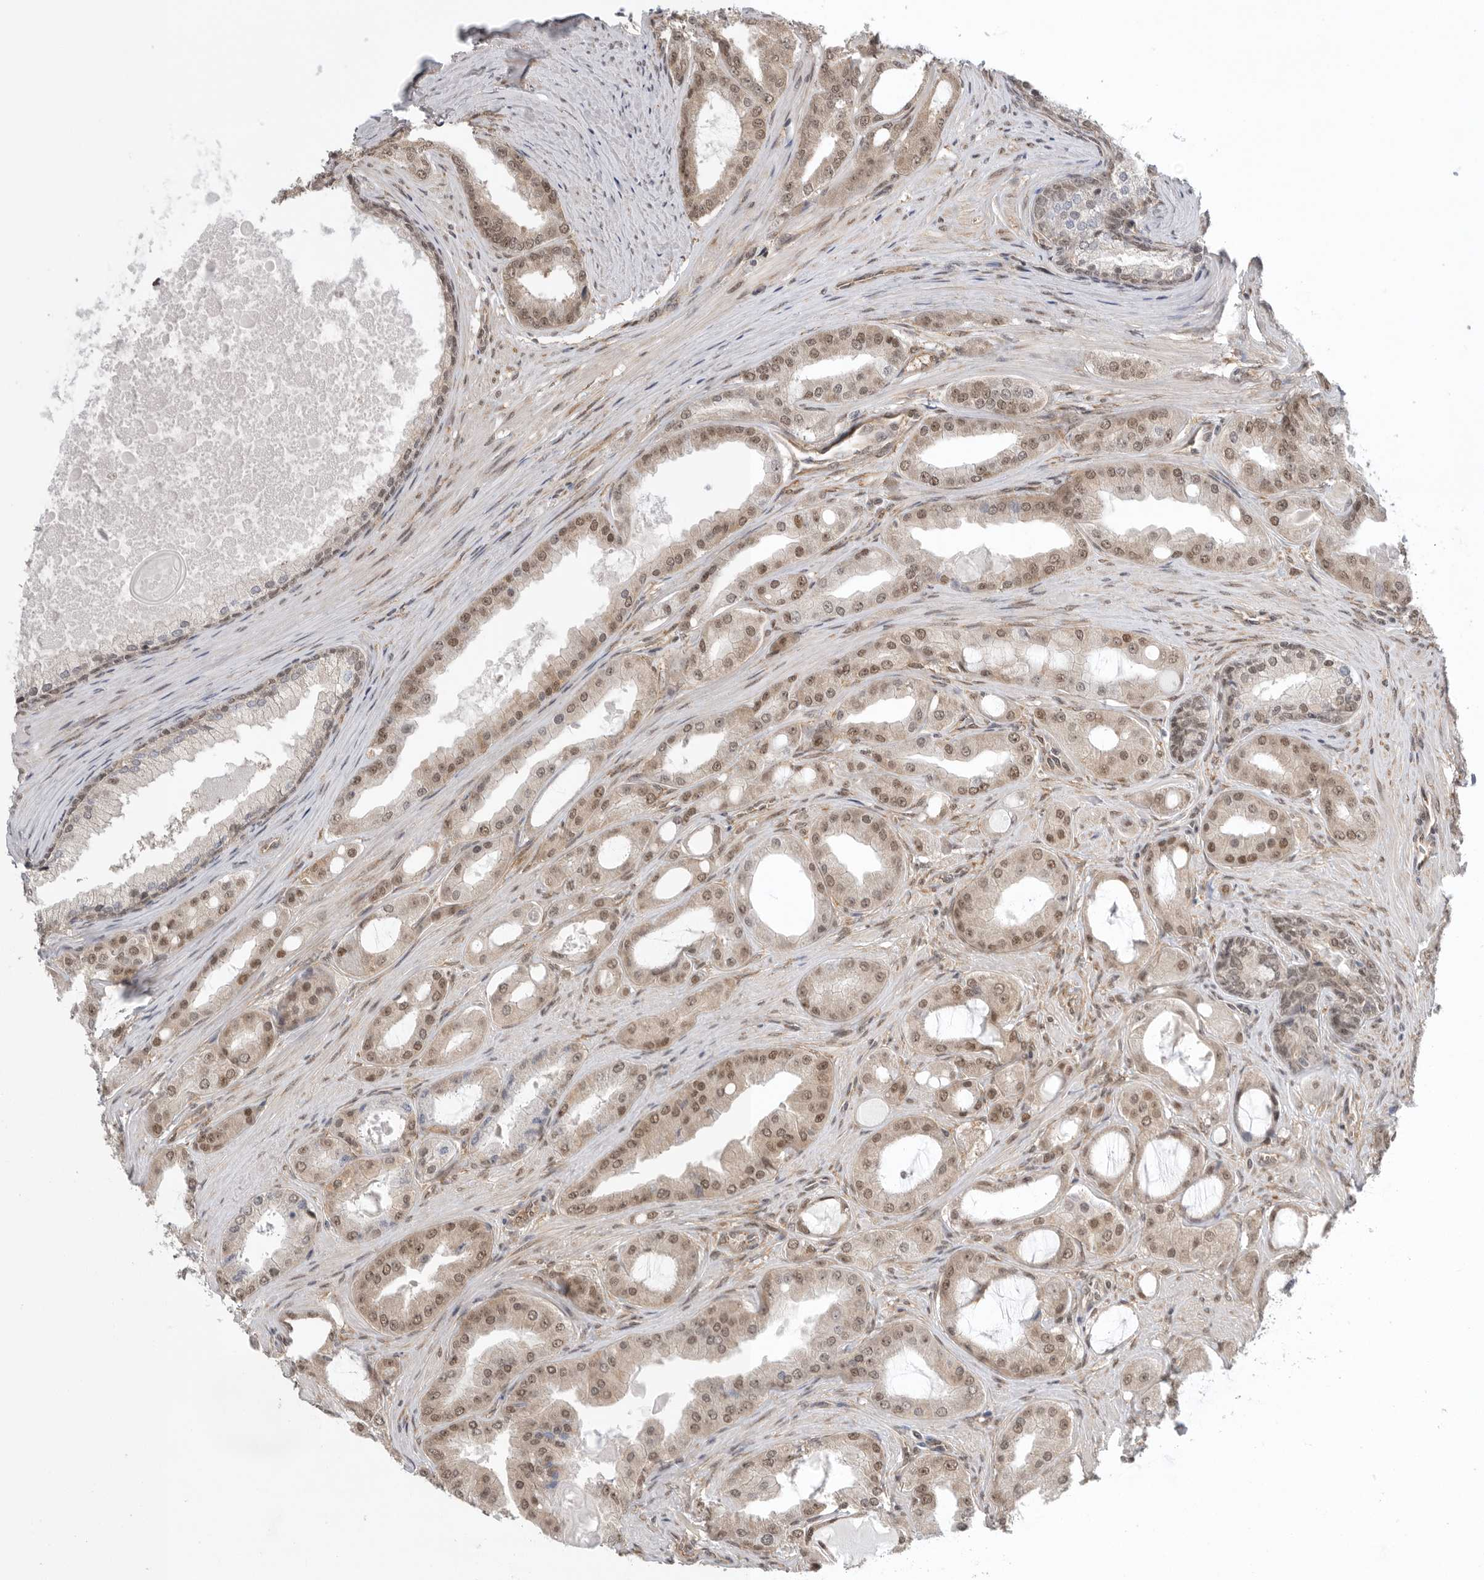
{"staining": {"intensity": "moderate", "quantity": ">75%", "location": "cytoplasmic/membranous,nuclear"}, "tissue": "prostate cancer", "cell_type": "Tumor cells", "image_type": "cancer", "snomed": [{"axis": "morphology", "description": "Adenocarcinoma, High grade"}, {"axis": "topography", "description": "Prostate"}], "caption": "A histopathology image showing moderate cytoplasmic/membranous and nuclear positivity in about >75% of tumor cells in prostate cancer, as visualized by brown immunohistochemical staining.", "gene": "VPS50", "patient": {"sex": "male", "age": 60}}